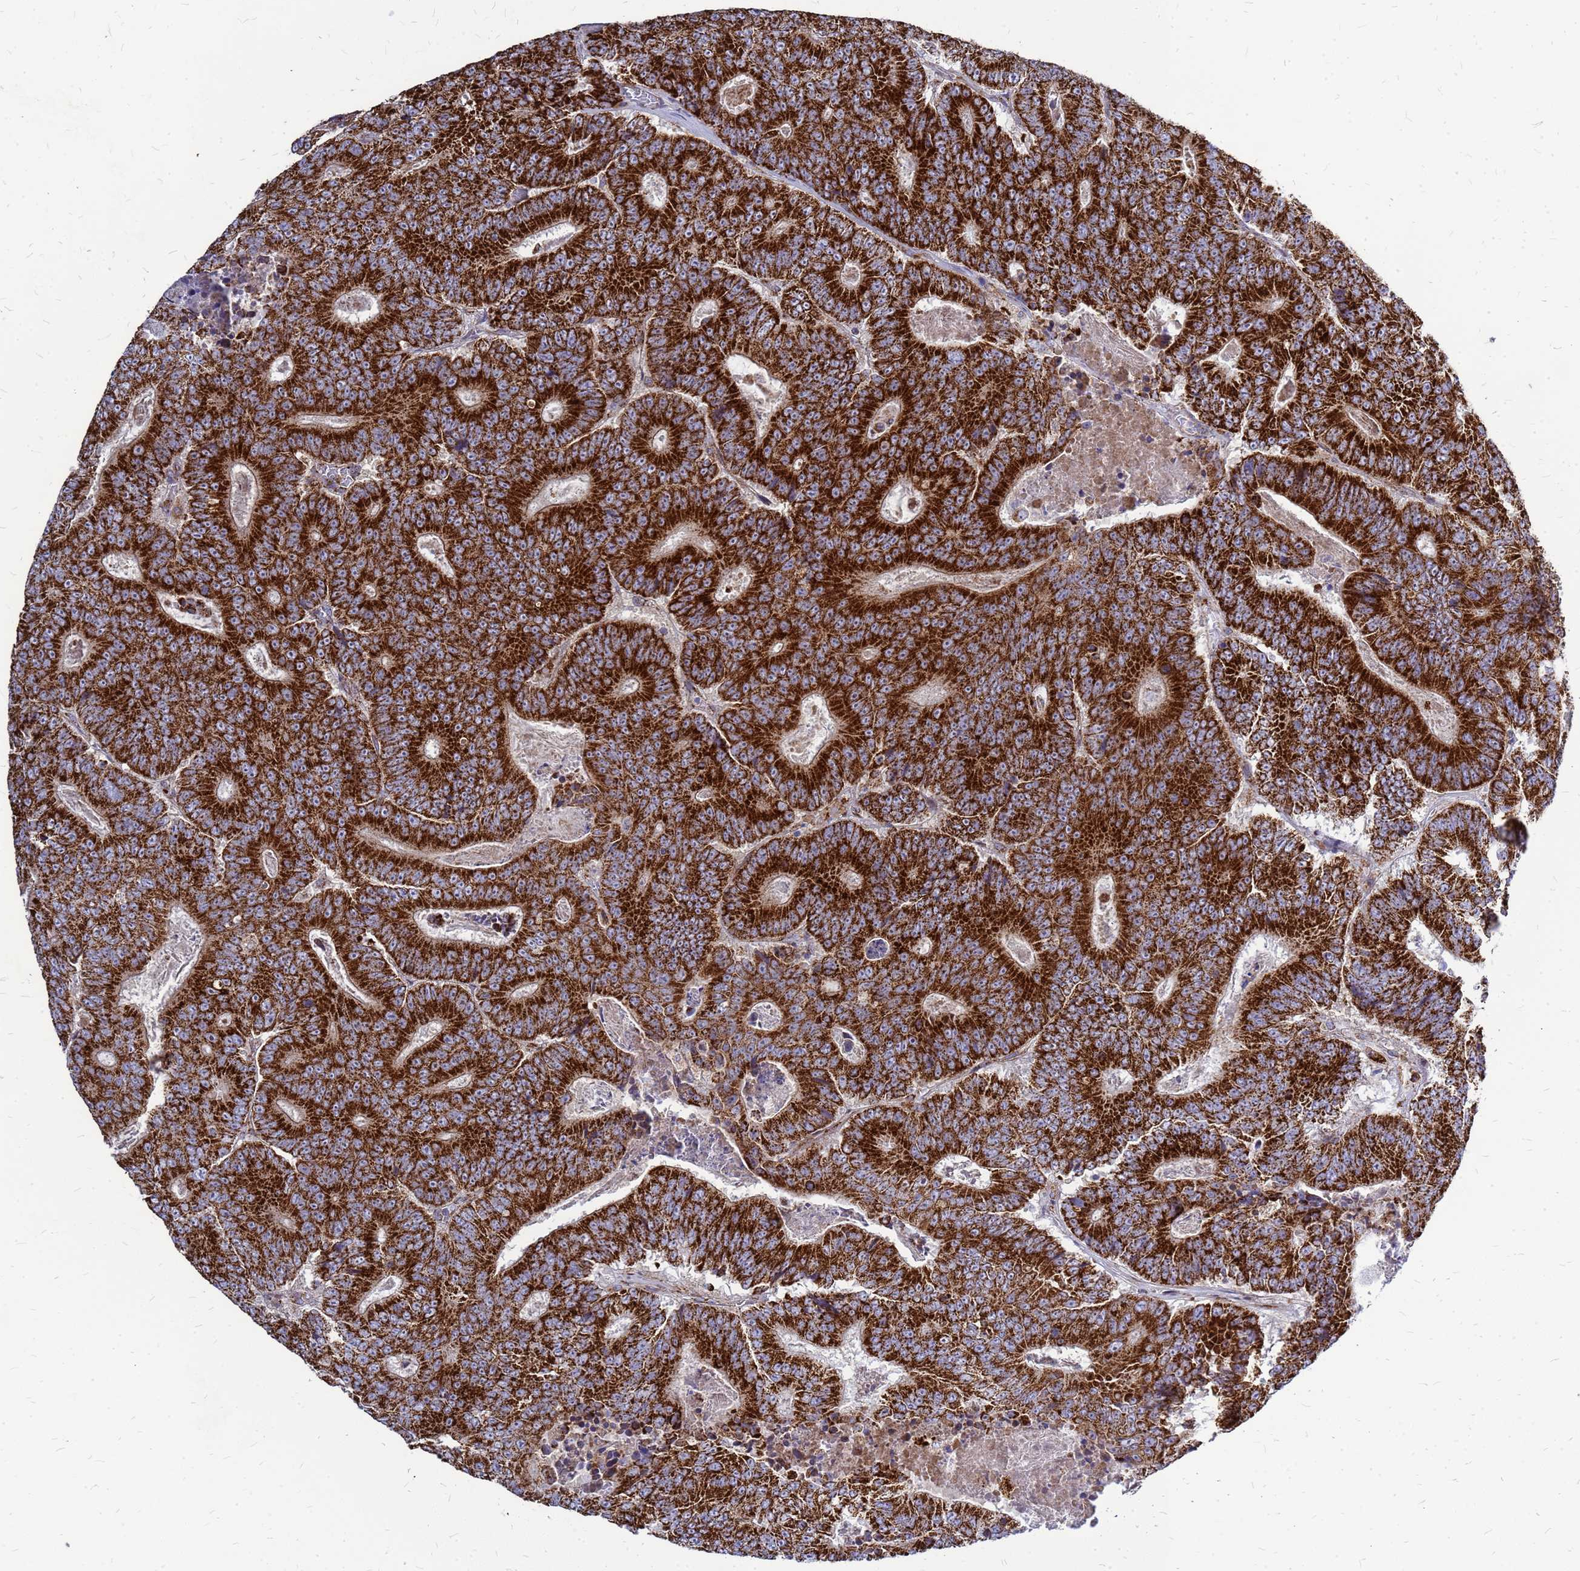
{"staining": {"intensity": "strong", "quantity": ">75%", "location": "cytoplasmic/membranous"}, "tissue": "colorectal cancer", "cell_type": "Tumor cells", "image_type": "cancer", "snomed": [{"axis": "morphology", "description": "Adenocarcinoma, NOS"}, {"axis": "topography", "description": "Colon"}], "caption": "Protein staining demonstrates strong cytoplasmic/membranous staining in about >75% of tumor cells in colorectal cancer. (Stains: DAB in brown, nuclei in blue, Microscopy: brightfield microscopy at high magnification).", "gene": "FSTL4", "patient": {"sex": "male", "age": 83}}